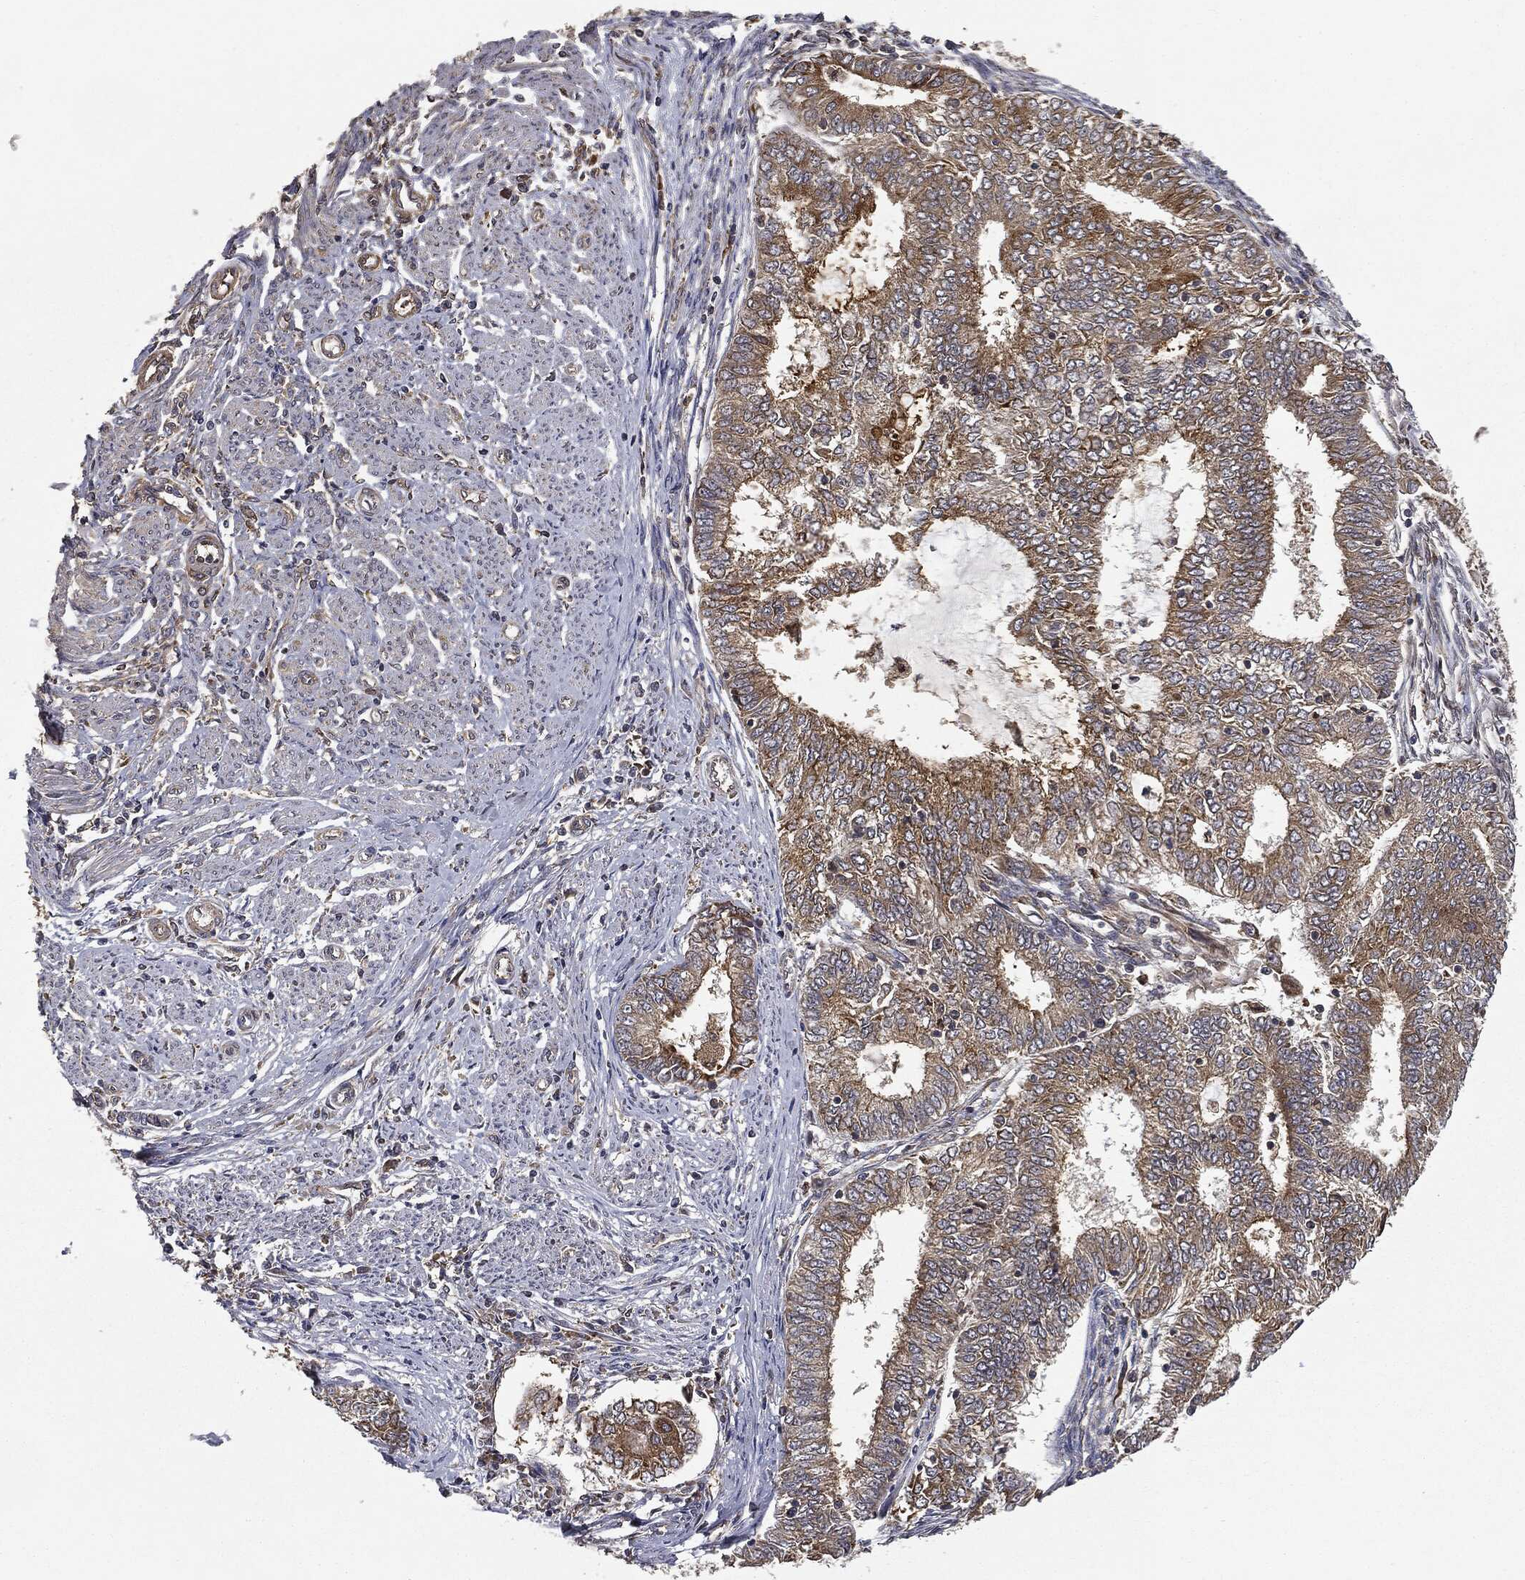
{"staining": {"intensity": "moderate", "quantity": ">75%", "location": "cytoplasmic/membranous"}, "tissue": "endometrial cancer", "cell_type": "Tumor cells", "image_type": "cancer", "snomed": [{"axis": "morphology", "description": "Adenocarcinoma, NOS"}, {"axis": "topography", "description": "Endometrium"}], "caption": "Endometrial cancer (adenocarcinoma) stained with DAB immunohistochemistry (IHC) displays medium levels of moderate cytoplasmic/membranous expression in approximately >75% of tumor cells. (Brightfield microscopy of DAB IHC at high magnification).", "gene": "MIER2", "patient": {"sex": "female", "age": 62}}